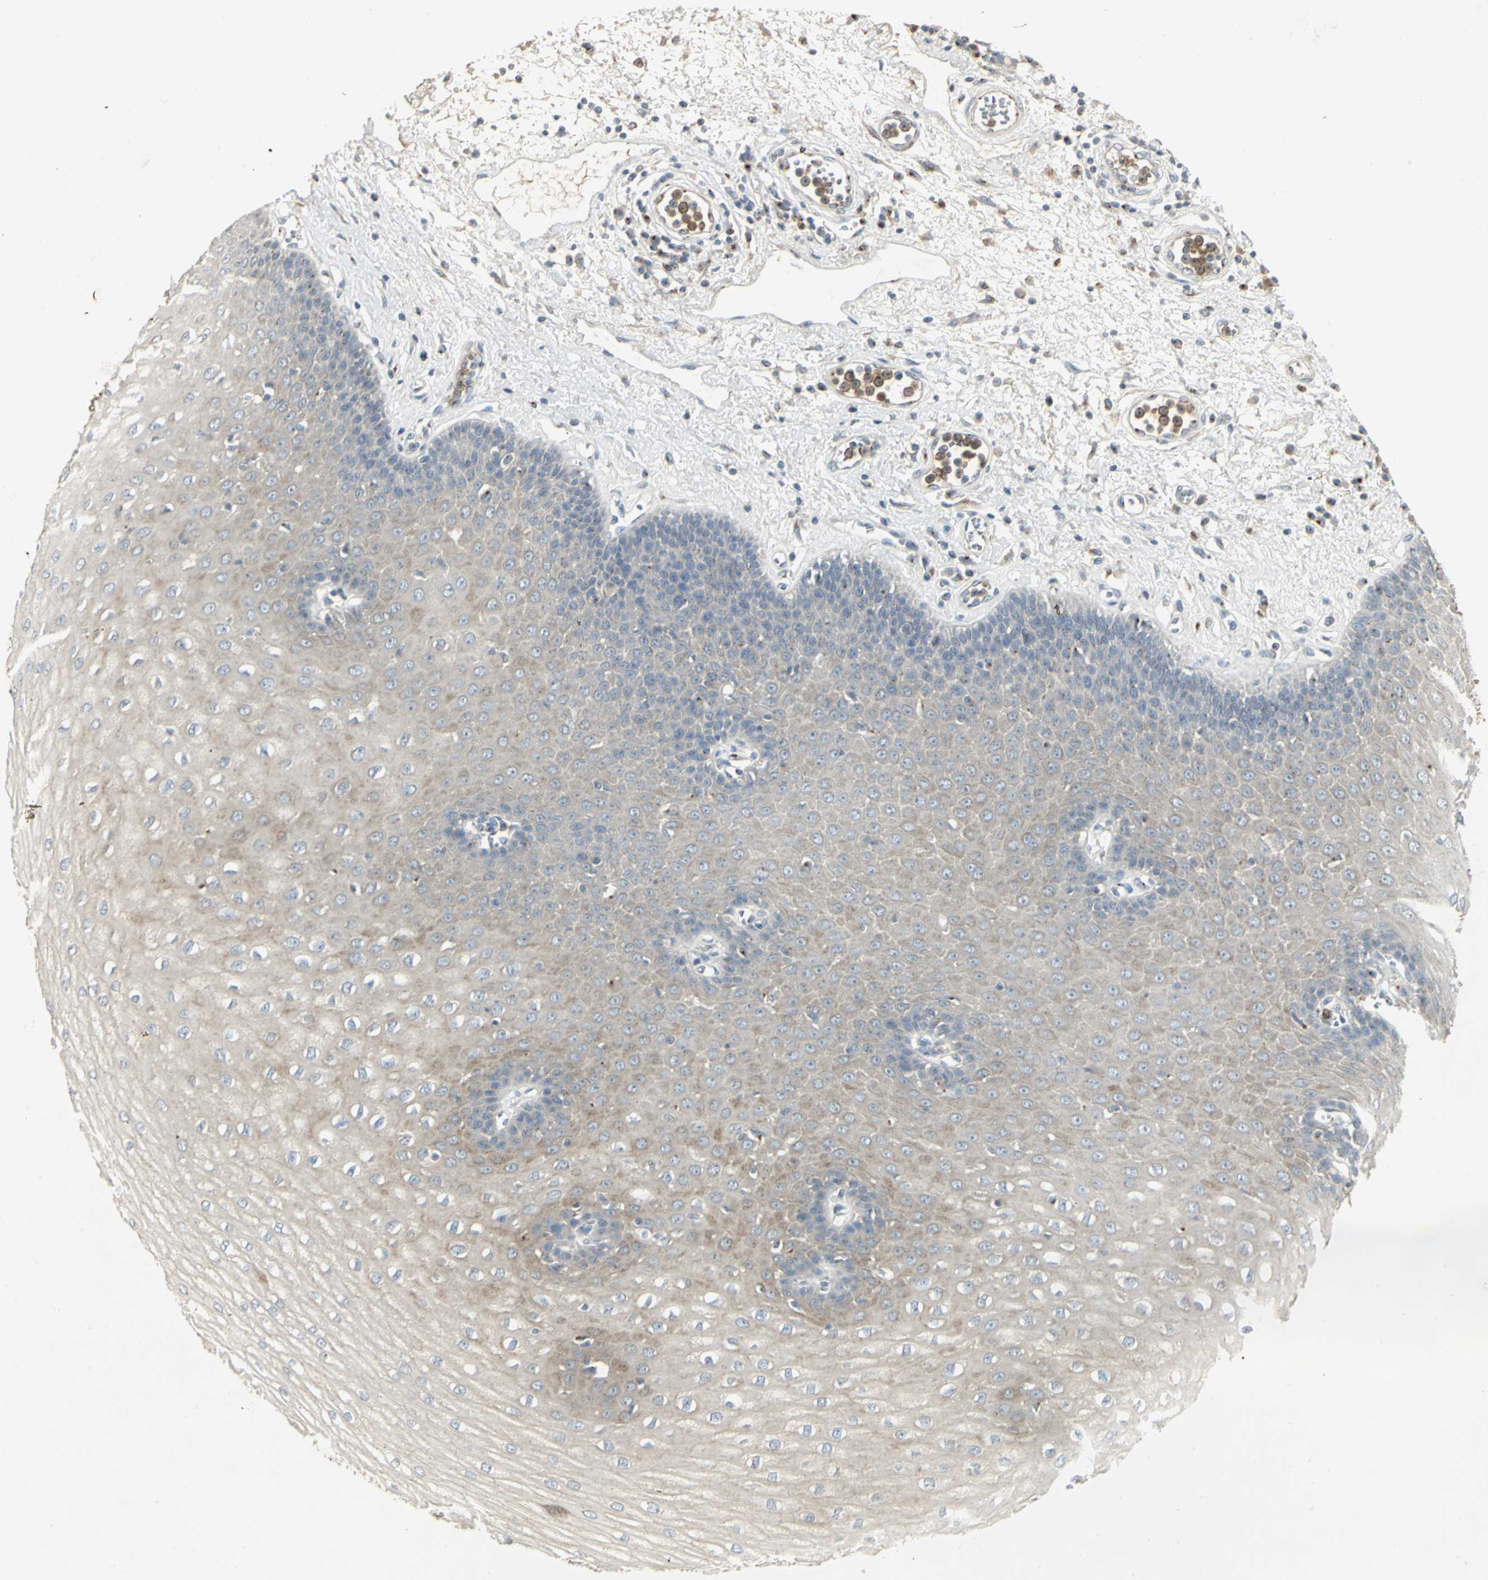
{"staining": {"intensity": "weak", "quantity": ">75%", "location": "cytoplasmic/membranous"}, "tissue": "esophagus", "cell_type": "Squamous epithelial cells", "image_type": "normal", "snomed": [{"axis": "morphology", "description": "Normal tissue, NOS"}, {"axis": "morphology", "description": "Squamous cell carcinoma, NOS"}, {"axis": "topography", "description": "Esophagus"}], "caption": "Squamous epithelial cells show low levels of weak cytoplasmic/membranous positivity in approximately >75% of cells in normal esophagus.", "gene": "TM9SF2", "patient": {"sex": "male", "age": 65}}